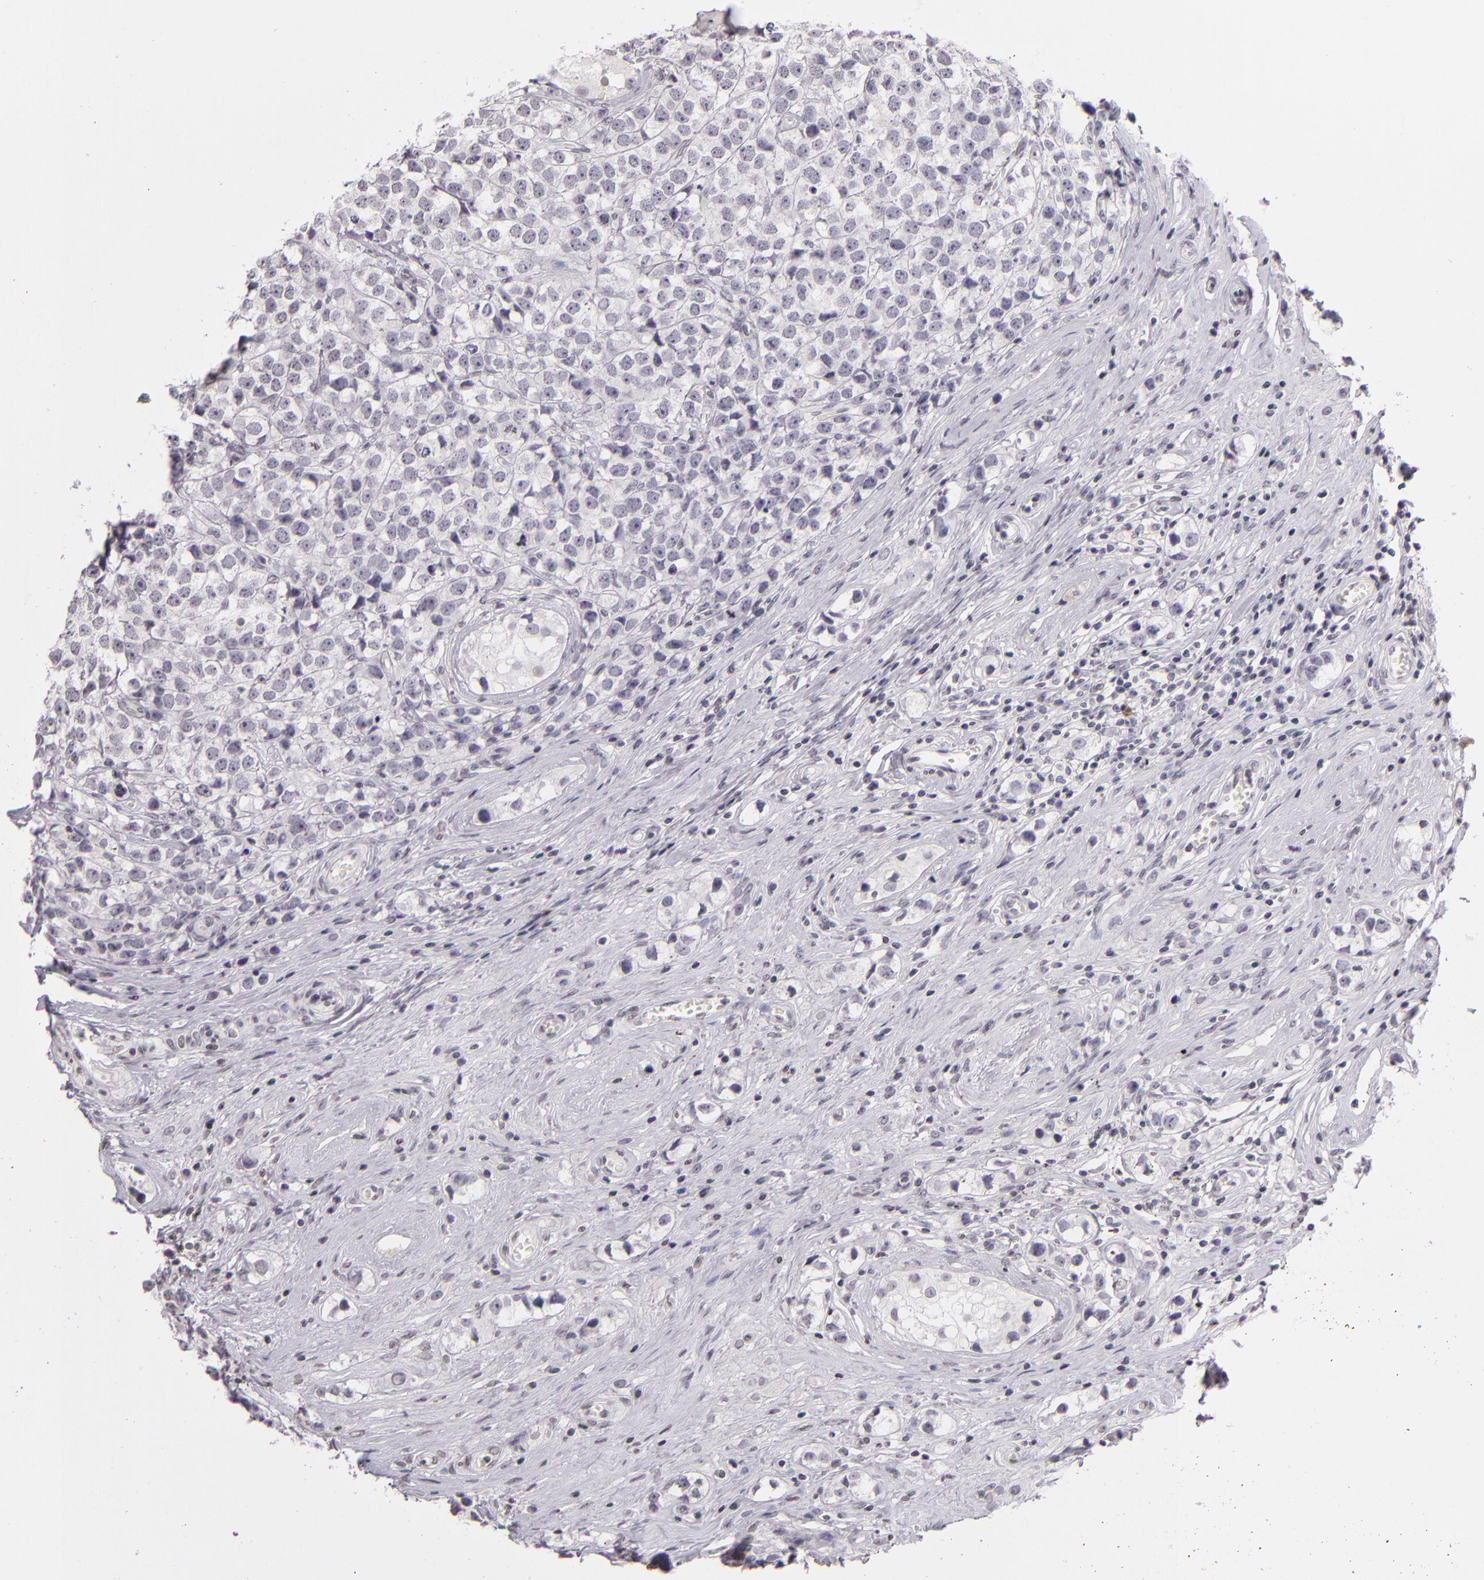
{"staining": {"intensity": "negative", "quantity": "none", "location": "none"}, "tissue": "testis cancer", "cell_type": "Tumor cells", "image_type": "cancer", "snomed": [{"axis": "morphology", "description": "Seminoma, NOS"}, {"axis": "topography", "description": "Testis"}], "caption": "Tumor cells show no significant protein positivity in testis seminoma.", "gene": "CD40", "patient": {"sex": "male", "age": 25}}